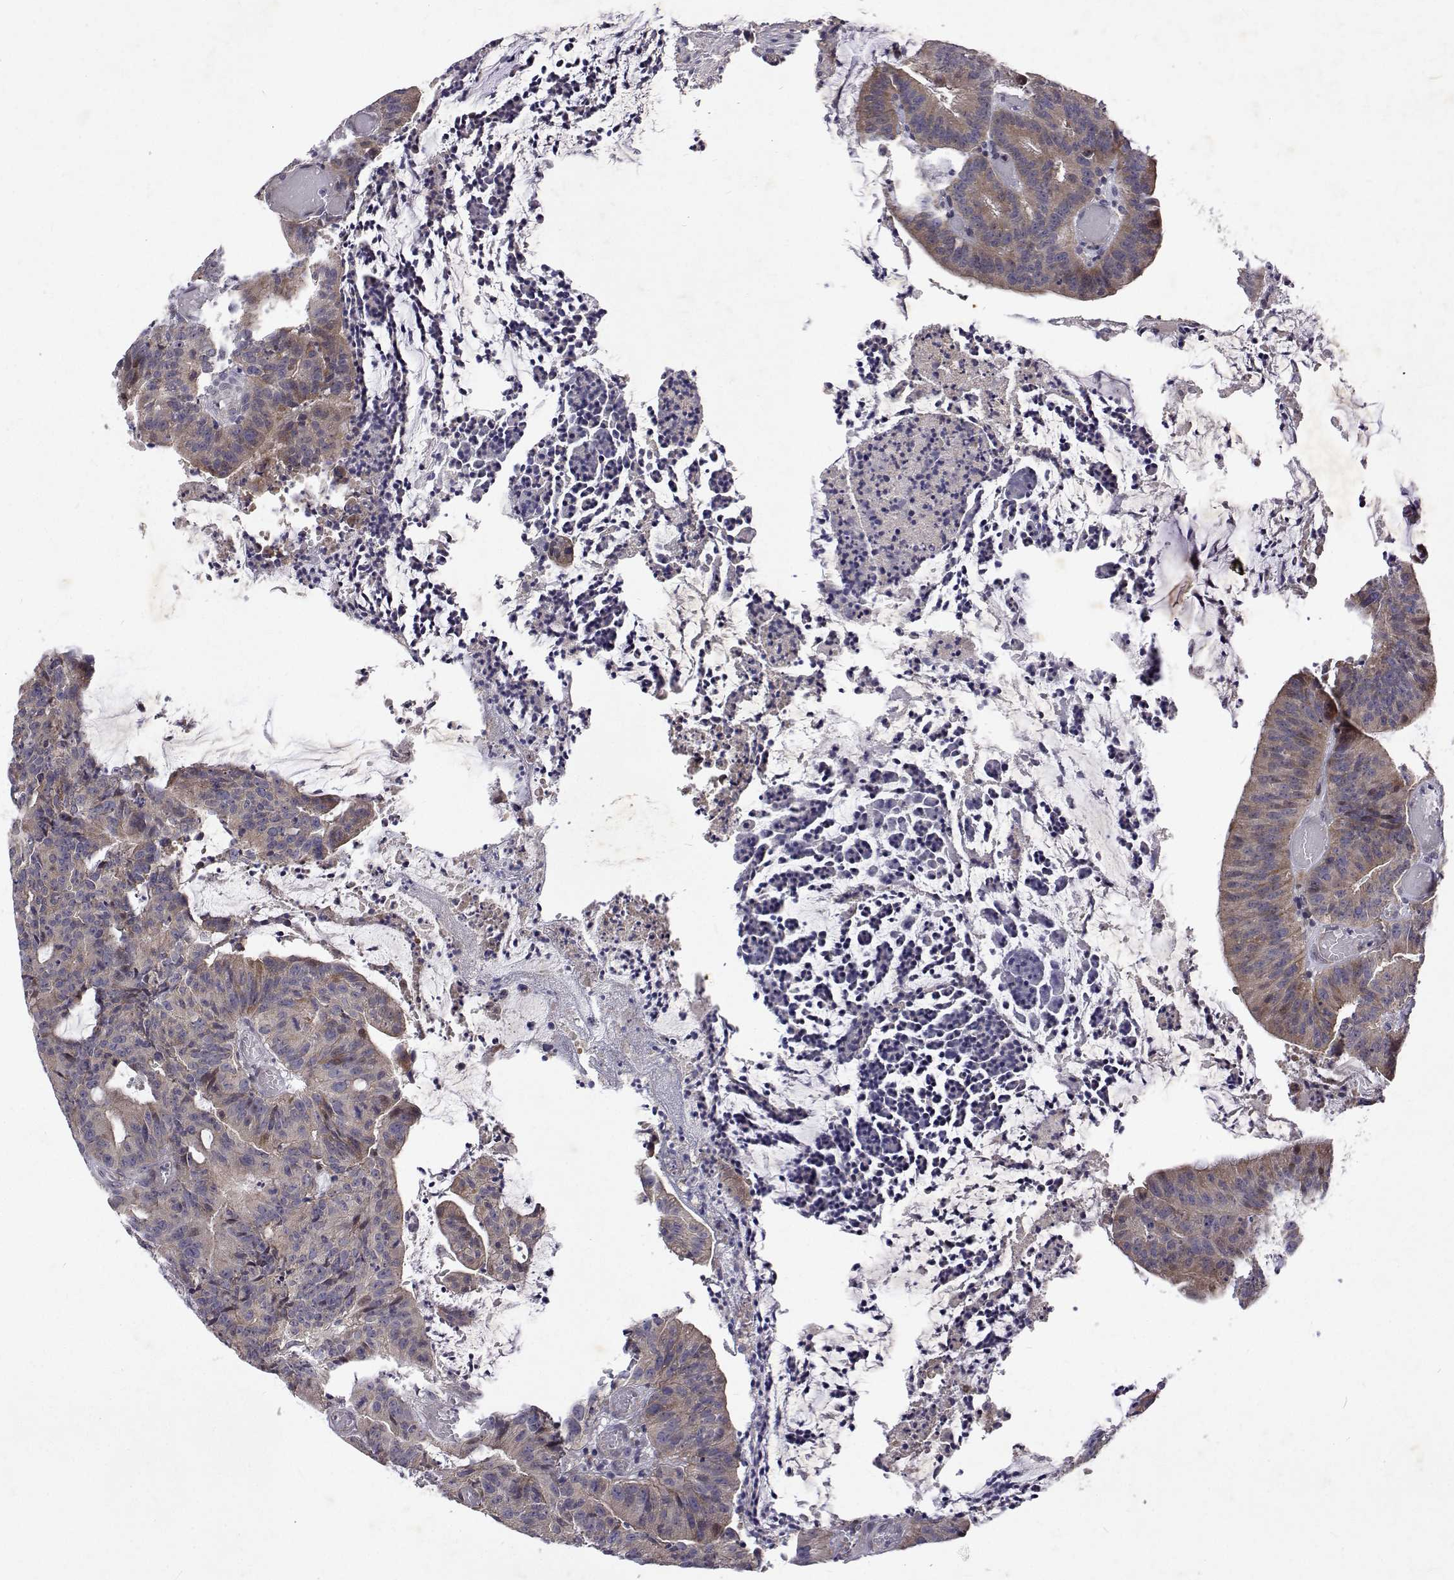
{"staining": {"intensity": "weak", "quantity": "25%-75%", "location": "cytoplasmic/membranous"}, "tissue": "colorectal cancer", "cell_type": "Tumor cells", "image_type": "cancer", "snomed": [{"axis": "morphology", "description": "Adenocarcinoma, NOS"}, {"axis": "topography", "description": "Colon"}], "caption": "Protein staining of colorectal cancer tissue demonstrates weak cytoplasmic/membranous expression in about 25%-75% of tumor cells.", "gene": "ALKBH8", "patient": {"sex": "female", "age": 78}}